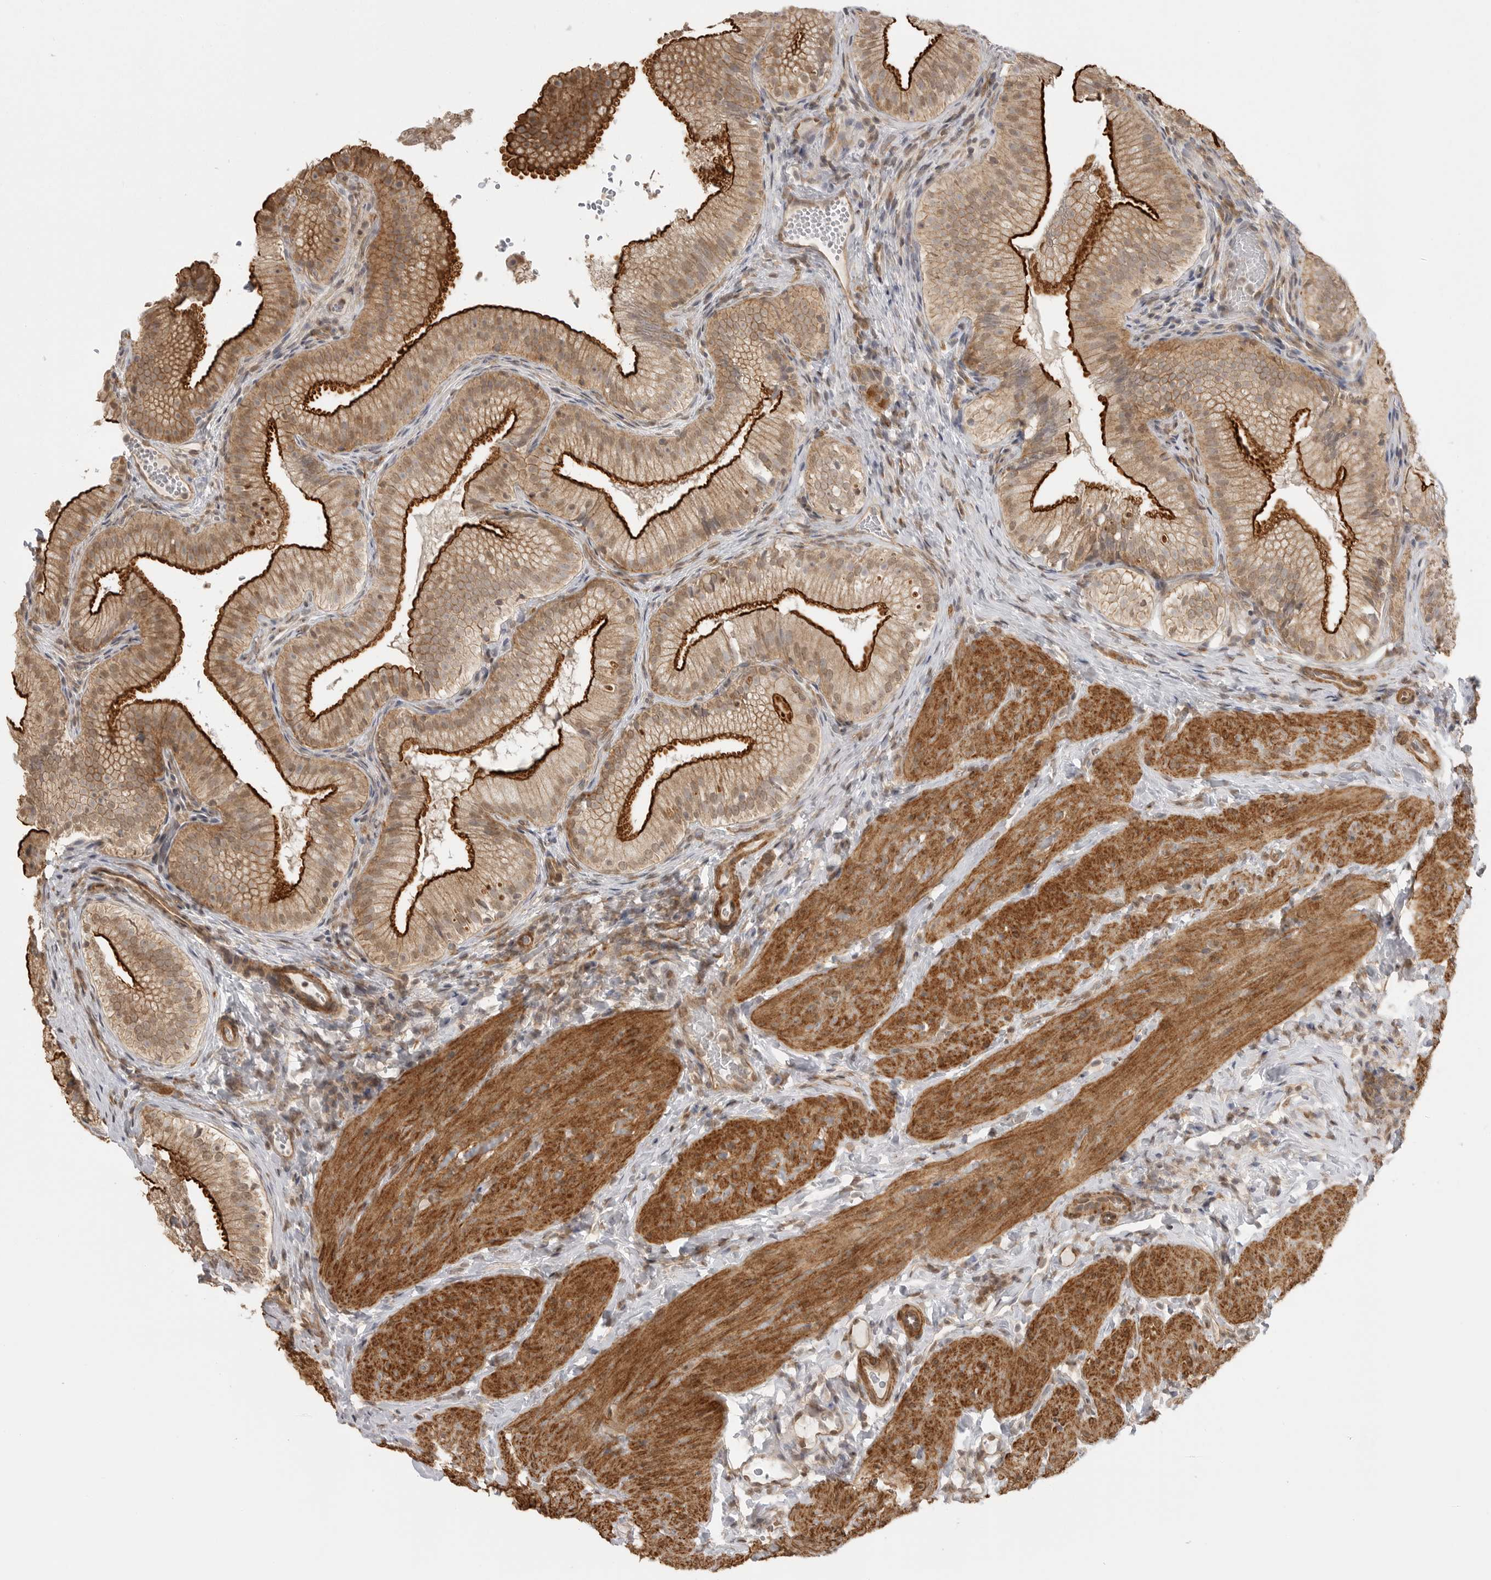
{"staining": {"intensity": "strong", "quantity": "25%-75%", "location": "cytoplasmic/membranous"}, "tissue": "gallbladder", "cell_type": "Glandular cells", "image_type": "normal", "snomed": [{"axis": "morphology", "description": "Normal tissue, NOS"}, {"axis": "topography", "description": "Gallbladder"}], "caption": "This histopathology image reveals immunohistochemistry staining of unremarkable human gallbladder, with high strong cytoplasmic/membranous expression in approximately 25%-75% of glandular cells.", "gene": "GPC2", "patient": {"sex": "female", "age": 30}}